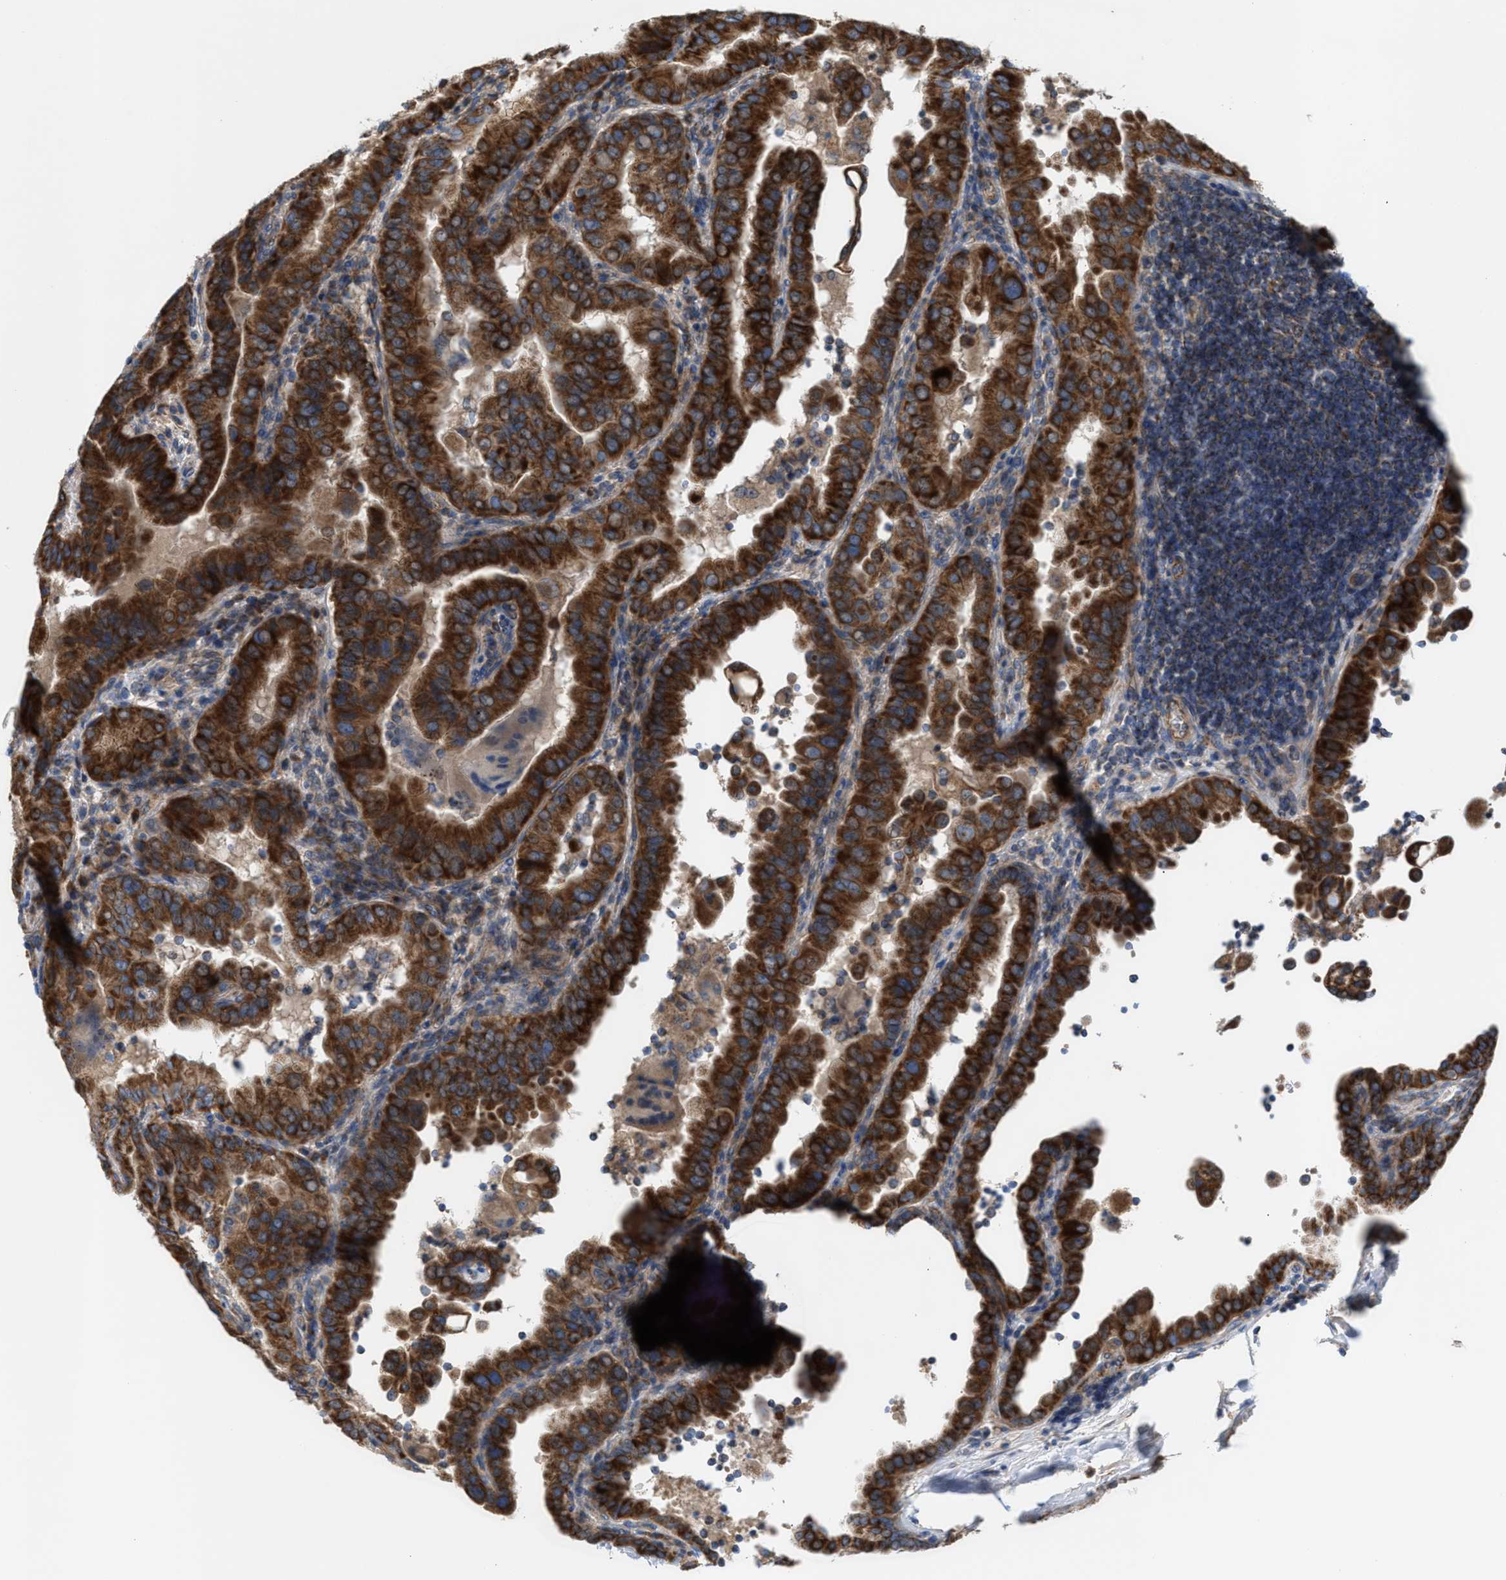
{"staining": {"intensity": "strong", "quantity": ">75%", "location": "cytoplasmic/membranous"}, "tissue": "thyroid cancer", "cell_type": "Tumor cells", "image_type": "cancer", "snomed": [{"axis": "morphology", "description": "Papillary adenocarcinoma, NOS"}, {"axis": "topography", "description": "Thyroid gland"}], "caption": "High-power microscopy captured an IHC image of thyroid cancer (papillary adenocarcinoma), revealing strong cytoplasmic/membranous positivity in about >75% of tumor cells.", "gene": "OXSM", "patient": {"sex": "male", "age": 33}}